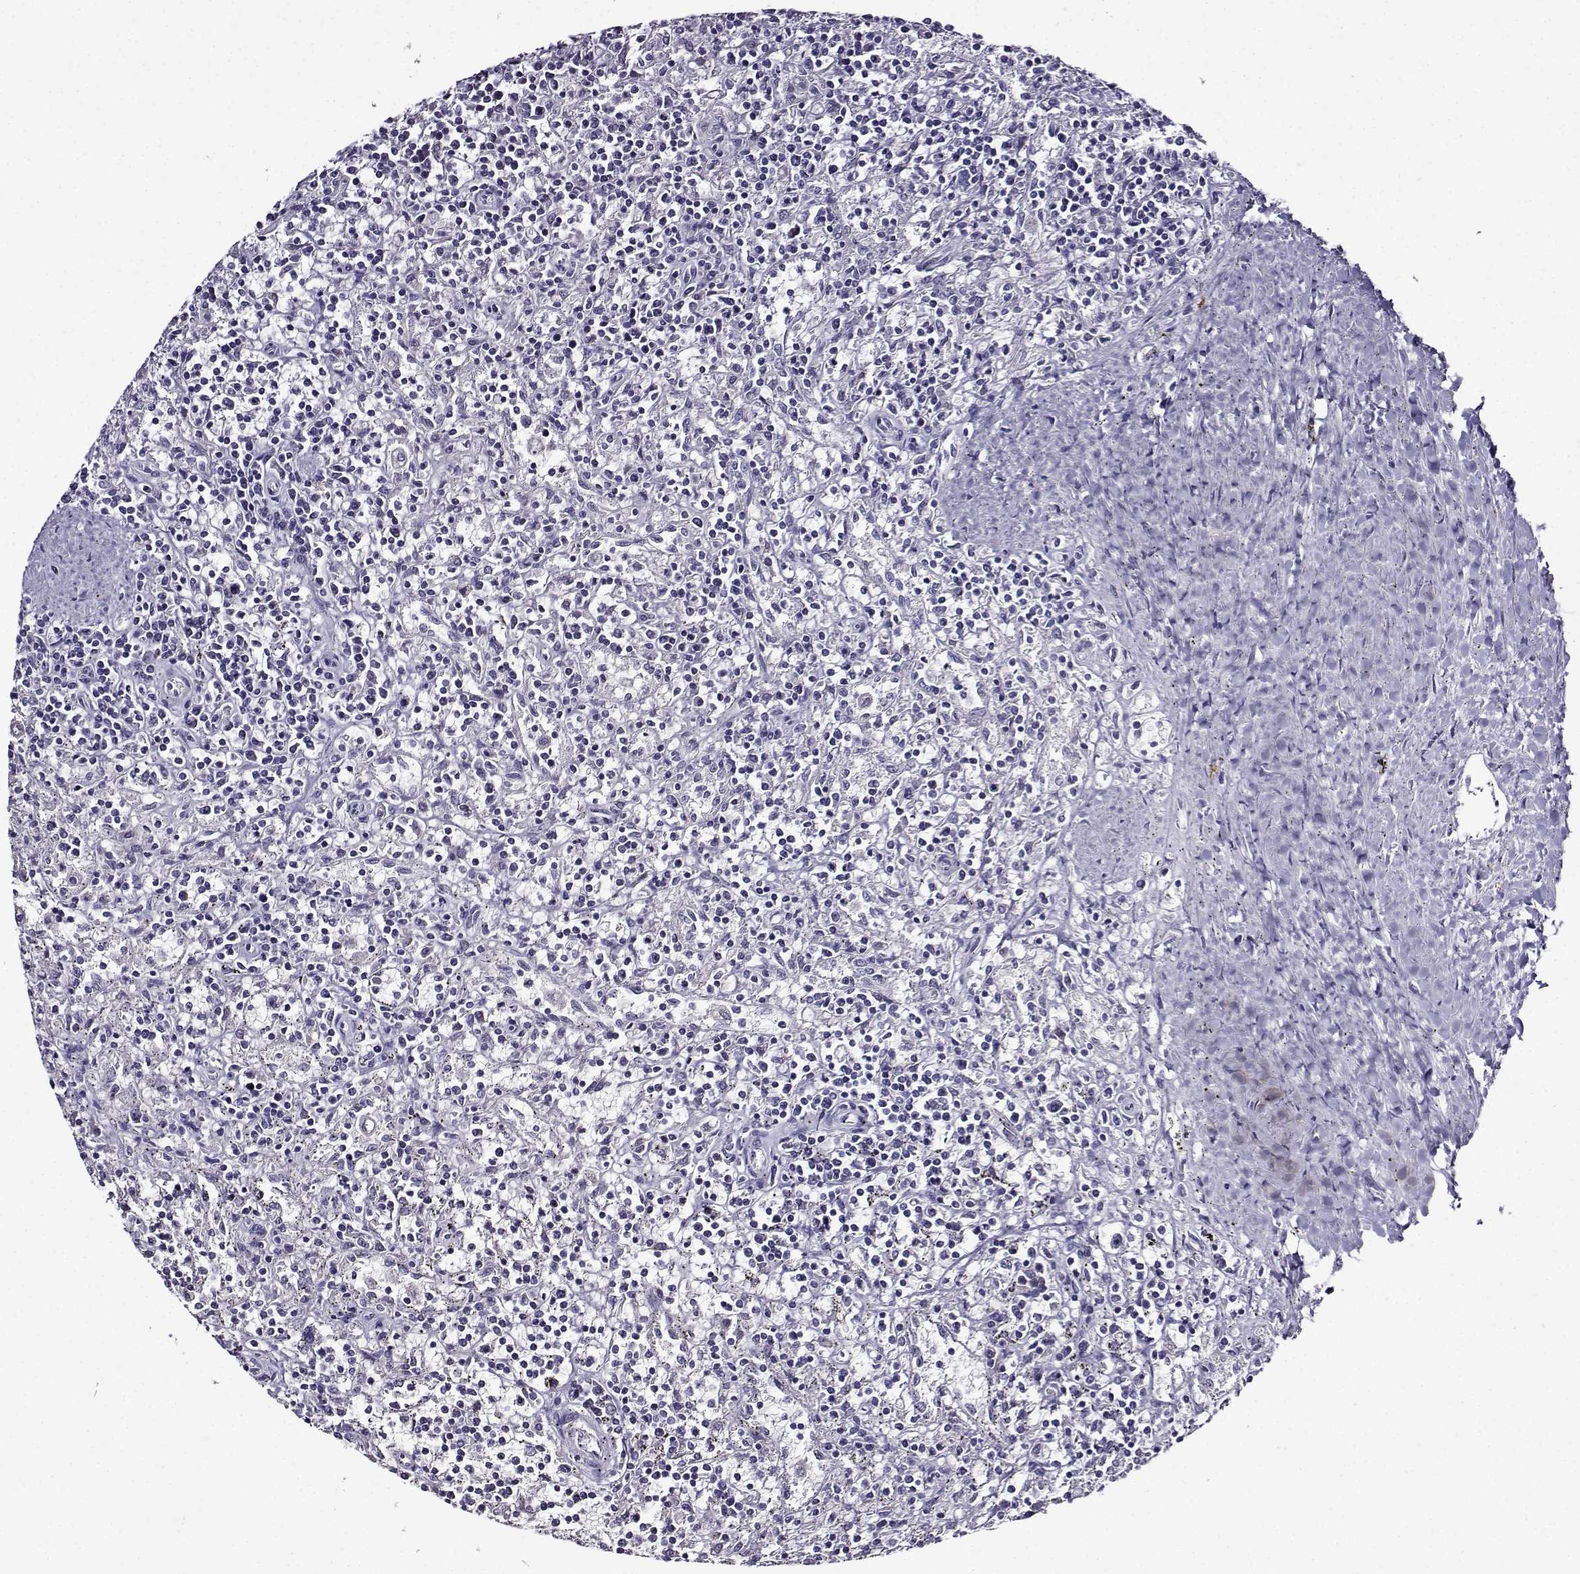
{"staining": {"intensity": "negative", "quantity": "none", "location": "none"}, "tissue": "lymphoma", "cell_type": "Tumor cells", "image_type": "cancer", "snomed": [{"axis": "morphology", "description": "Malignant lymphoma, non-Hodgkin's type, Low grade"}, {"axis": "topography", "description": "Spleen"}], "caption": "Tumor cells are negative for brown protein staining in malignant lymphoma, non-Hodgkin's type (low-grade).", "gene": "TMEM266", "patient": {"sex": "male", "age": 62}}